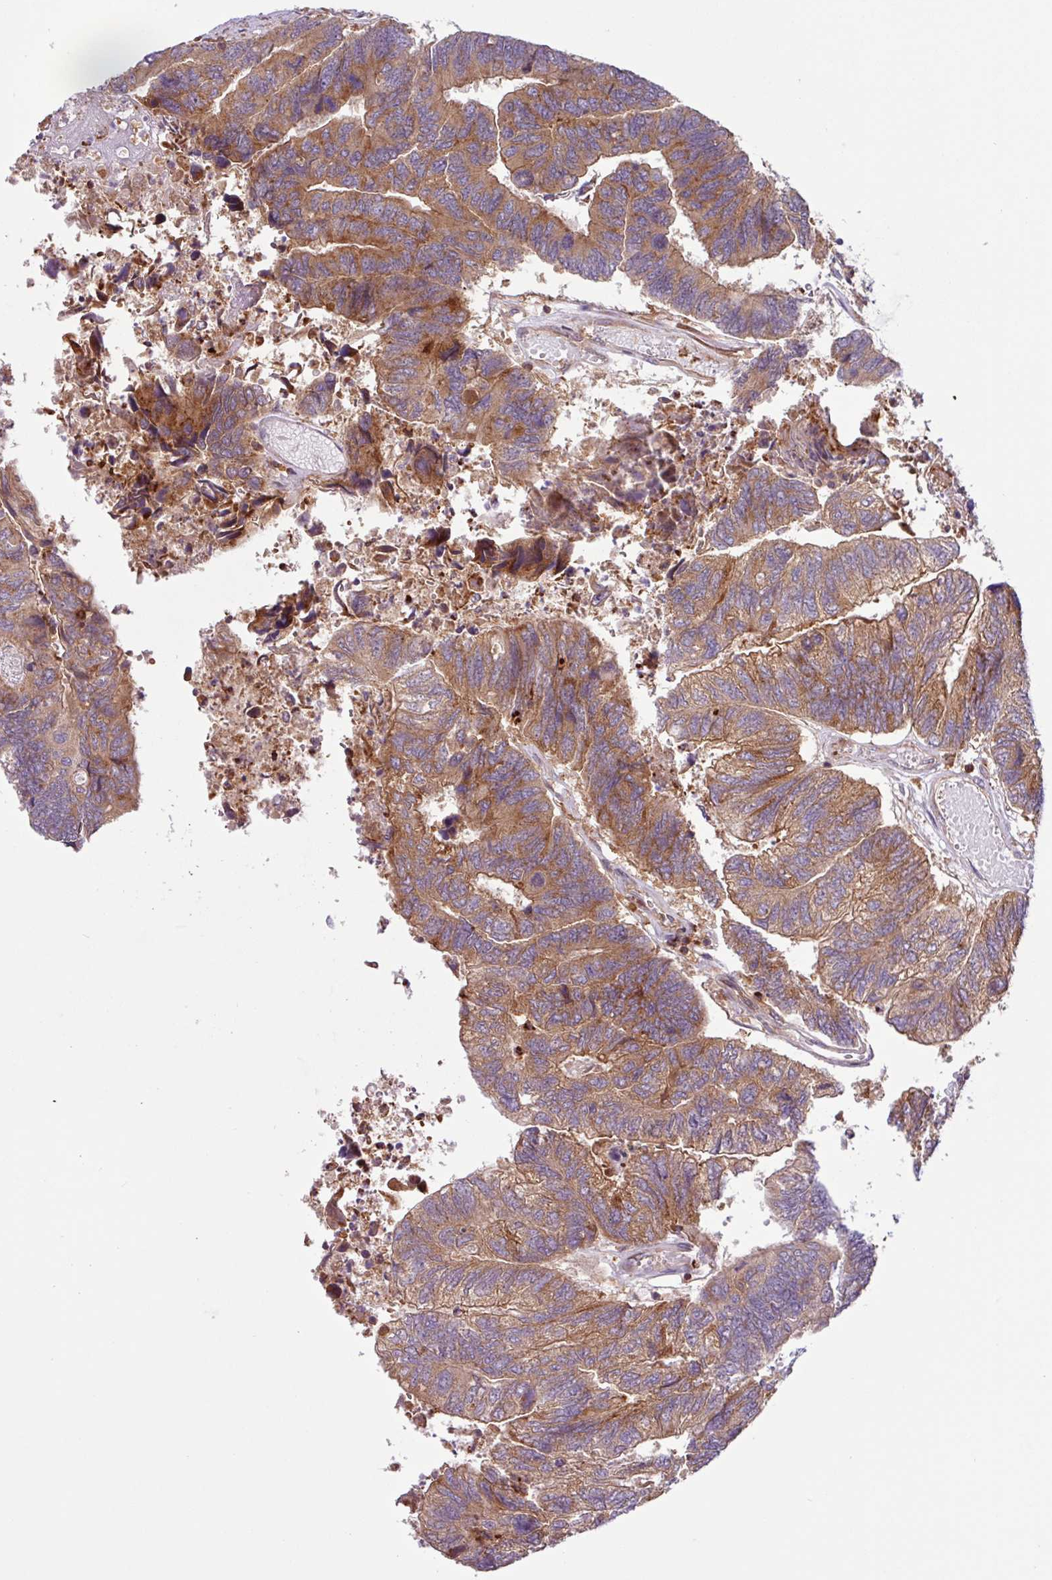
{"staining": {"intensity": "moderate", "quantity": ">75%", "location": "cytoplasmic/membranous"}, "tissue": "colorectal cancer", "cell_type": "Tumor cells", "image_type": "cancer", "snomed": [{"axis": "morphology", "description": "Adenocarcinoma, NOS"}, {"axis": "topography", "description": "Colon"}], "caption": "Immunohistochemical staining of human colorectal cancer (adenocarcinoma) exhibits medium levels of moderate cytoplasmic/membranous protein staining in about >75% of tumor cells. (IHC, brightfield microscopy, high magnification).", "gene": "ACTR3", "patient": {"sex": "female", "age": 67}}